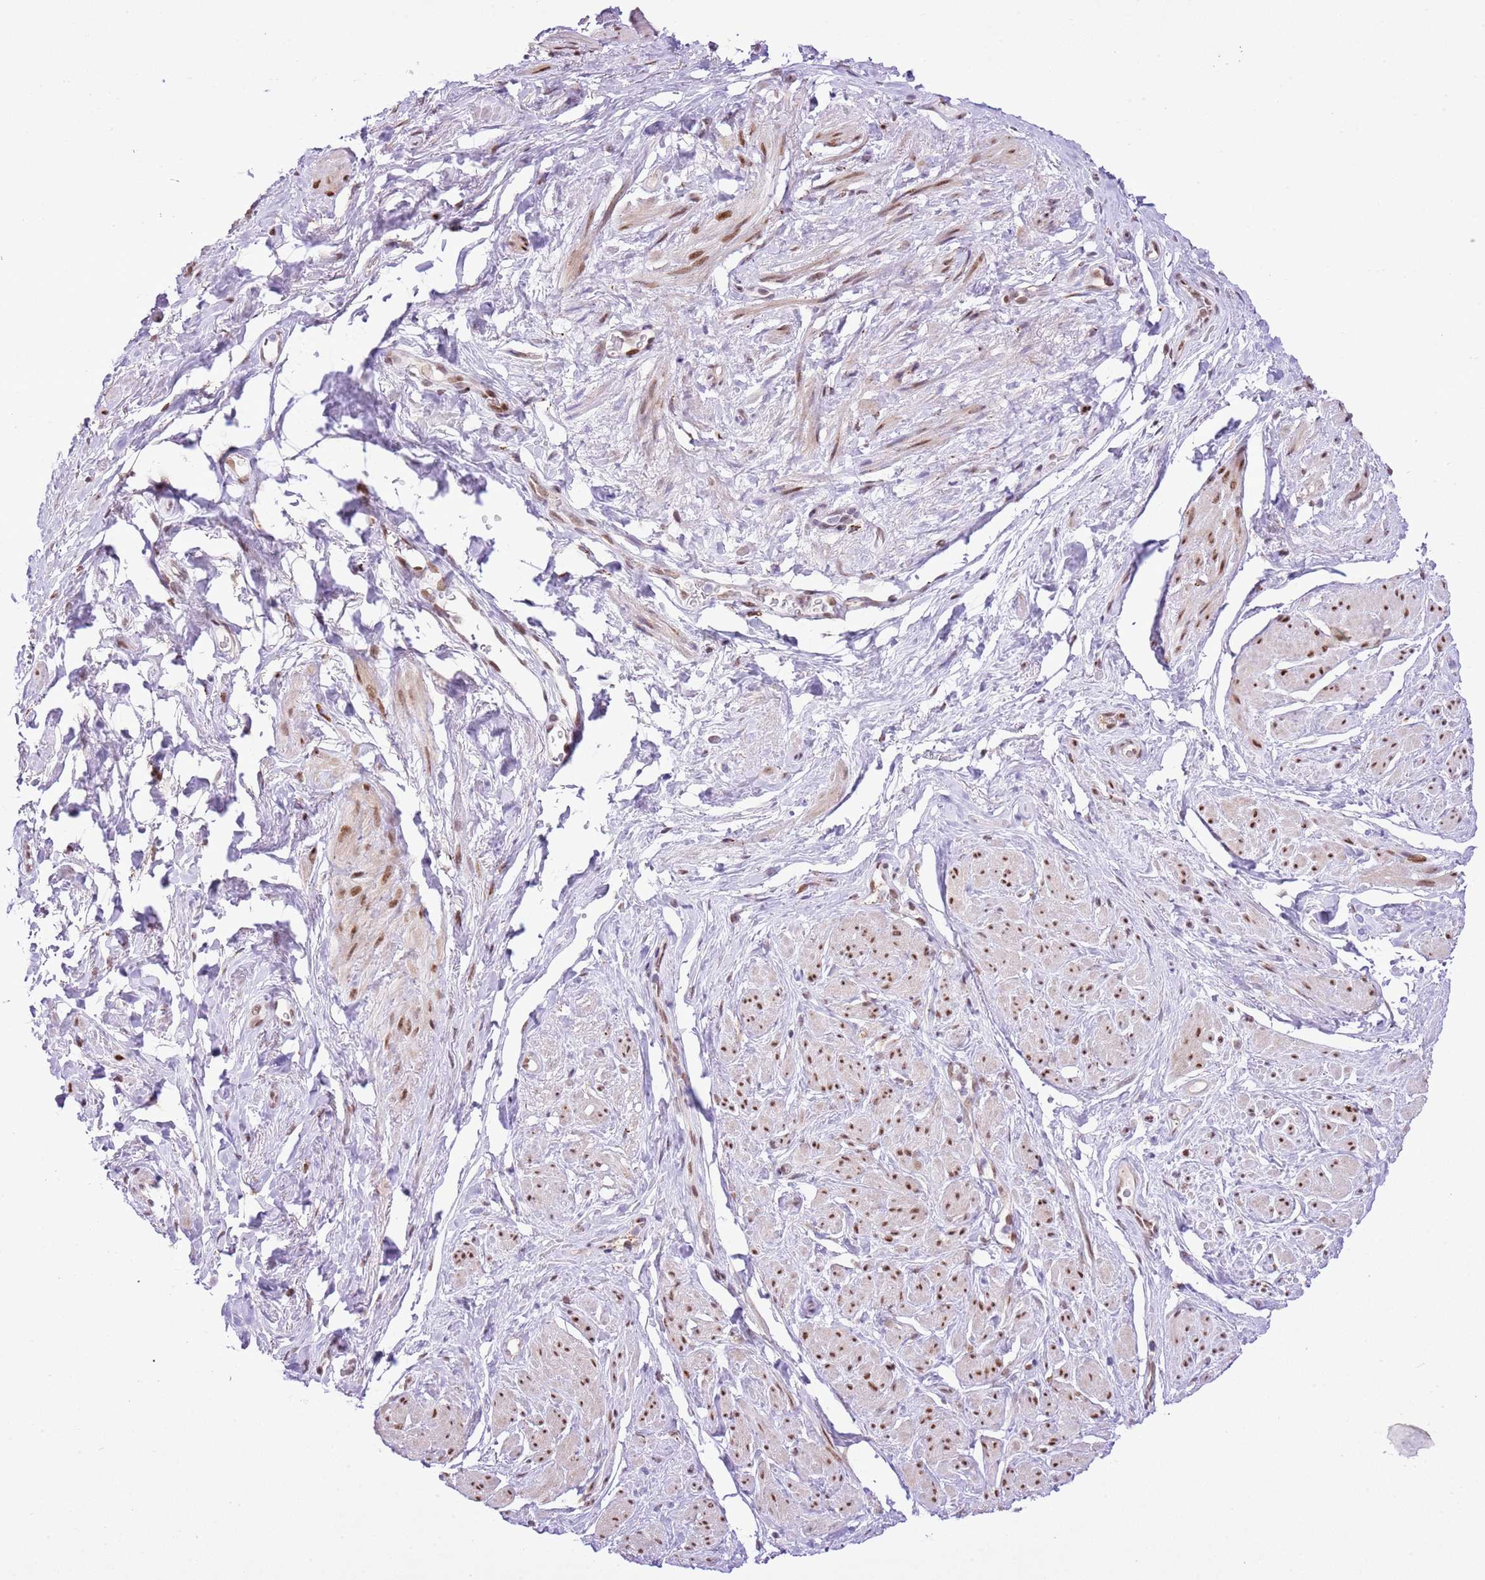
{"staining": {"intensity": "moderate", "quantity": "25%-75%", "location": "nuclear"}, "tissue": "smooth muscle", "cell_type": "Smooth muscle cells", "image_type": "normal", "snomed": [{"axis": "morphology", "description": "Normal tissue, NOS"}, {"axis": "topography", "description": "Smooth muscle"}, {"axis": "topography", "description": "Peripheral nerve tissue"}], "caption": "Human smooth muscle stained with a brown dye shows moderate nuclear positive expression in approximately 25%-75% of smooth muscle cells.", "gene": "NACC2", "patient": {"sex": "male", "age": 69}}